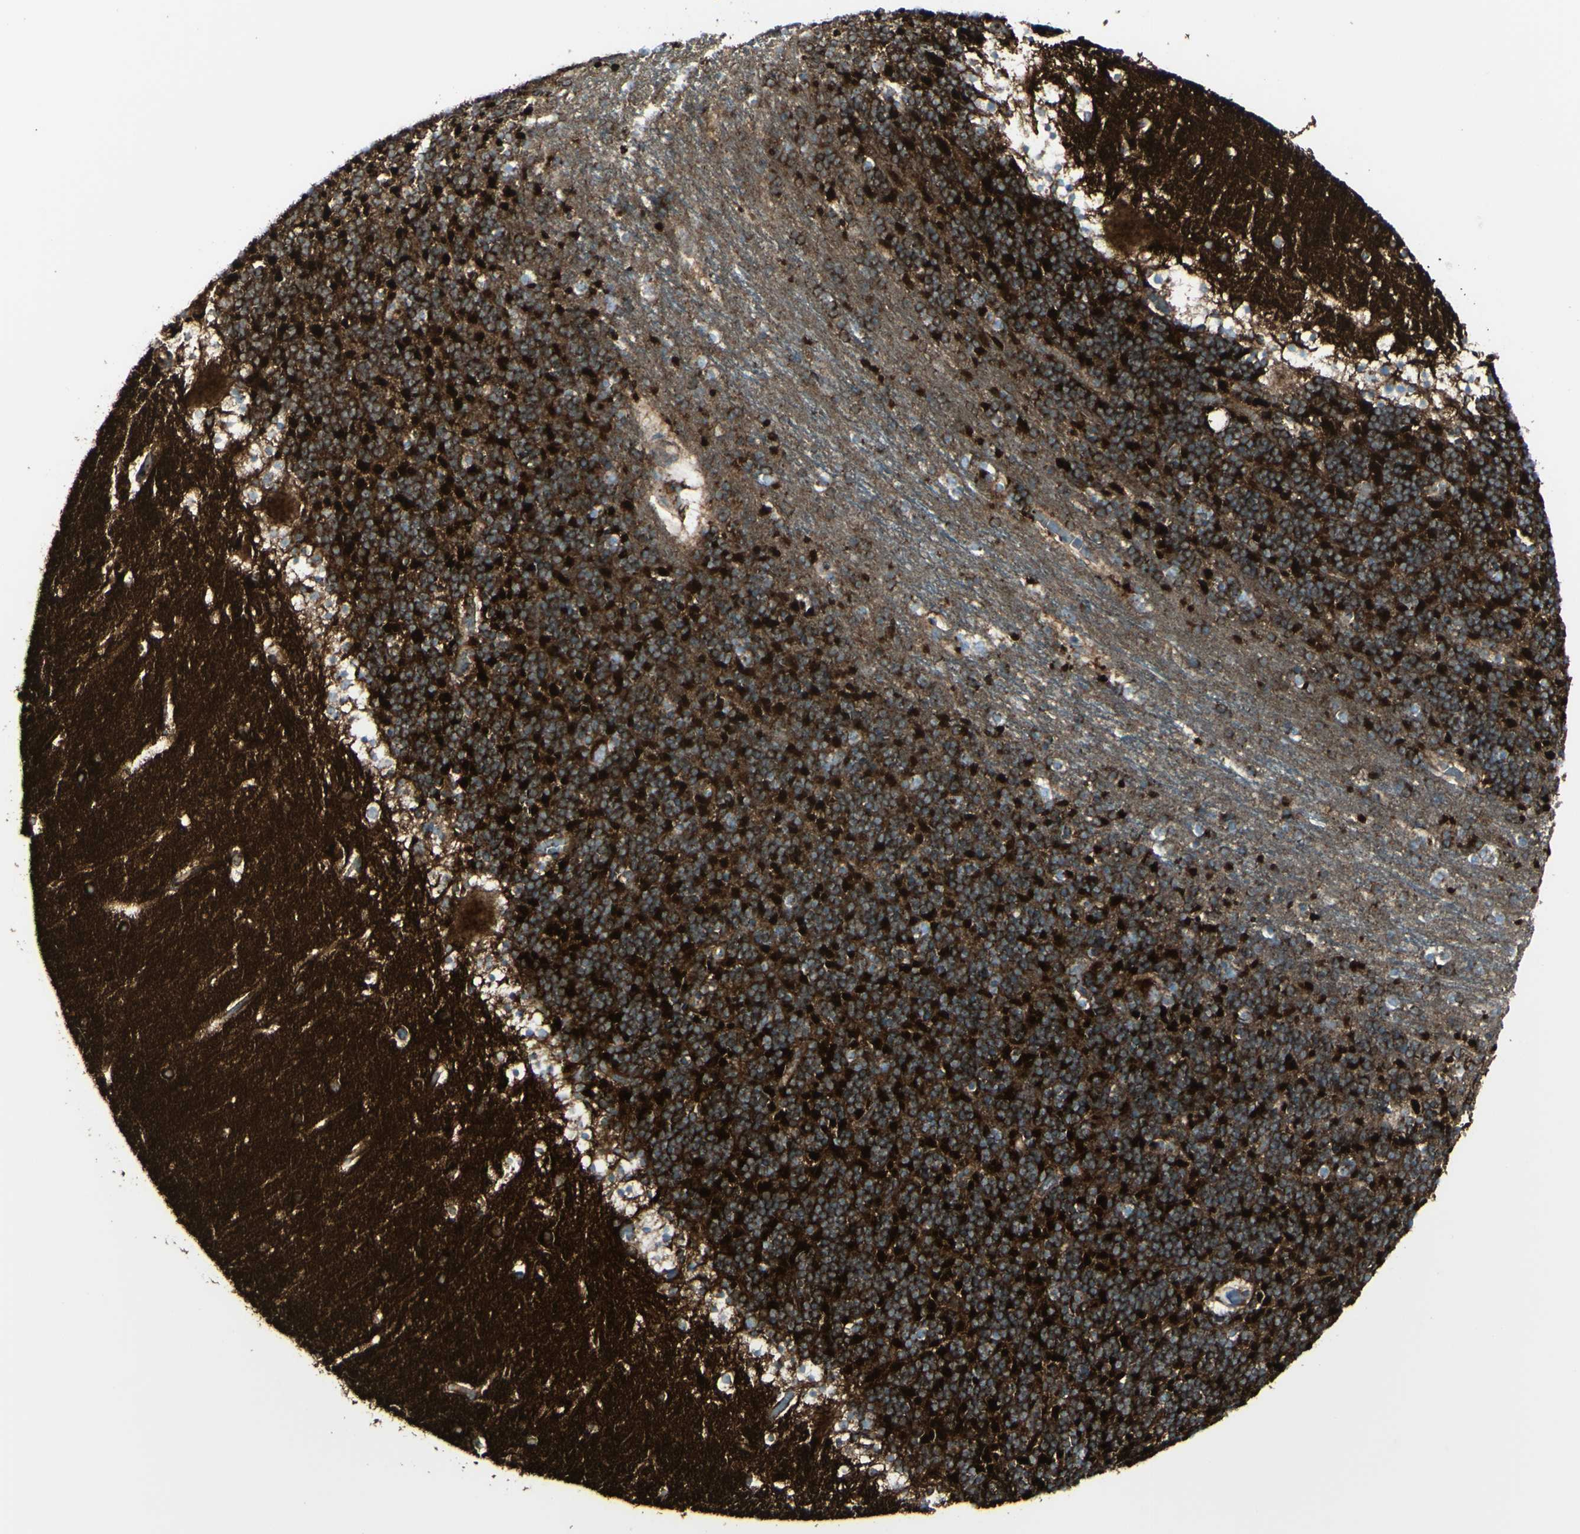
{"staining": {"intensity": "strong", "quantity": ">75%", "location": "cytoplasmic/membranous"}, "tissue": "cerebellum", "cell_type": "Cells in granular layer", "image_type": "normal", "snomed": [{"axis": "morphology", "description": "Normal tissue, NOS"}, {"axis": "topography", "description": "Cerebellum"}], "caption": "Immunohistochemical staining of benign cerebellum demonstrates >75% levels of strong cytoplasmic/membranous protein positivity in approximately >75% of cells in granular layer. (DAB (3,3'-diaminobenzidine) IHC, brown staining for protein, blue staining for nuclei).", "gene": "NAPA", "patient": {"sex": "male", "age": 45}}